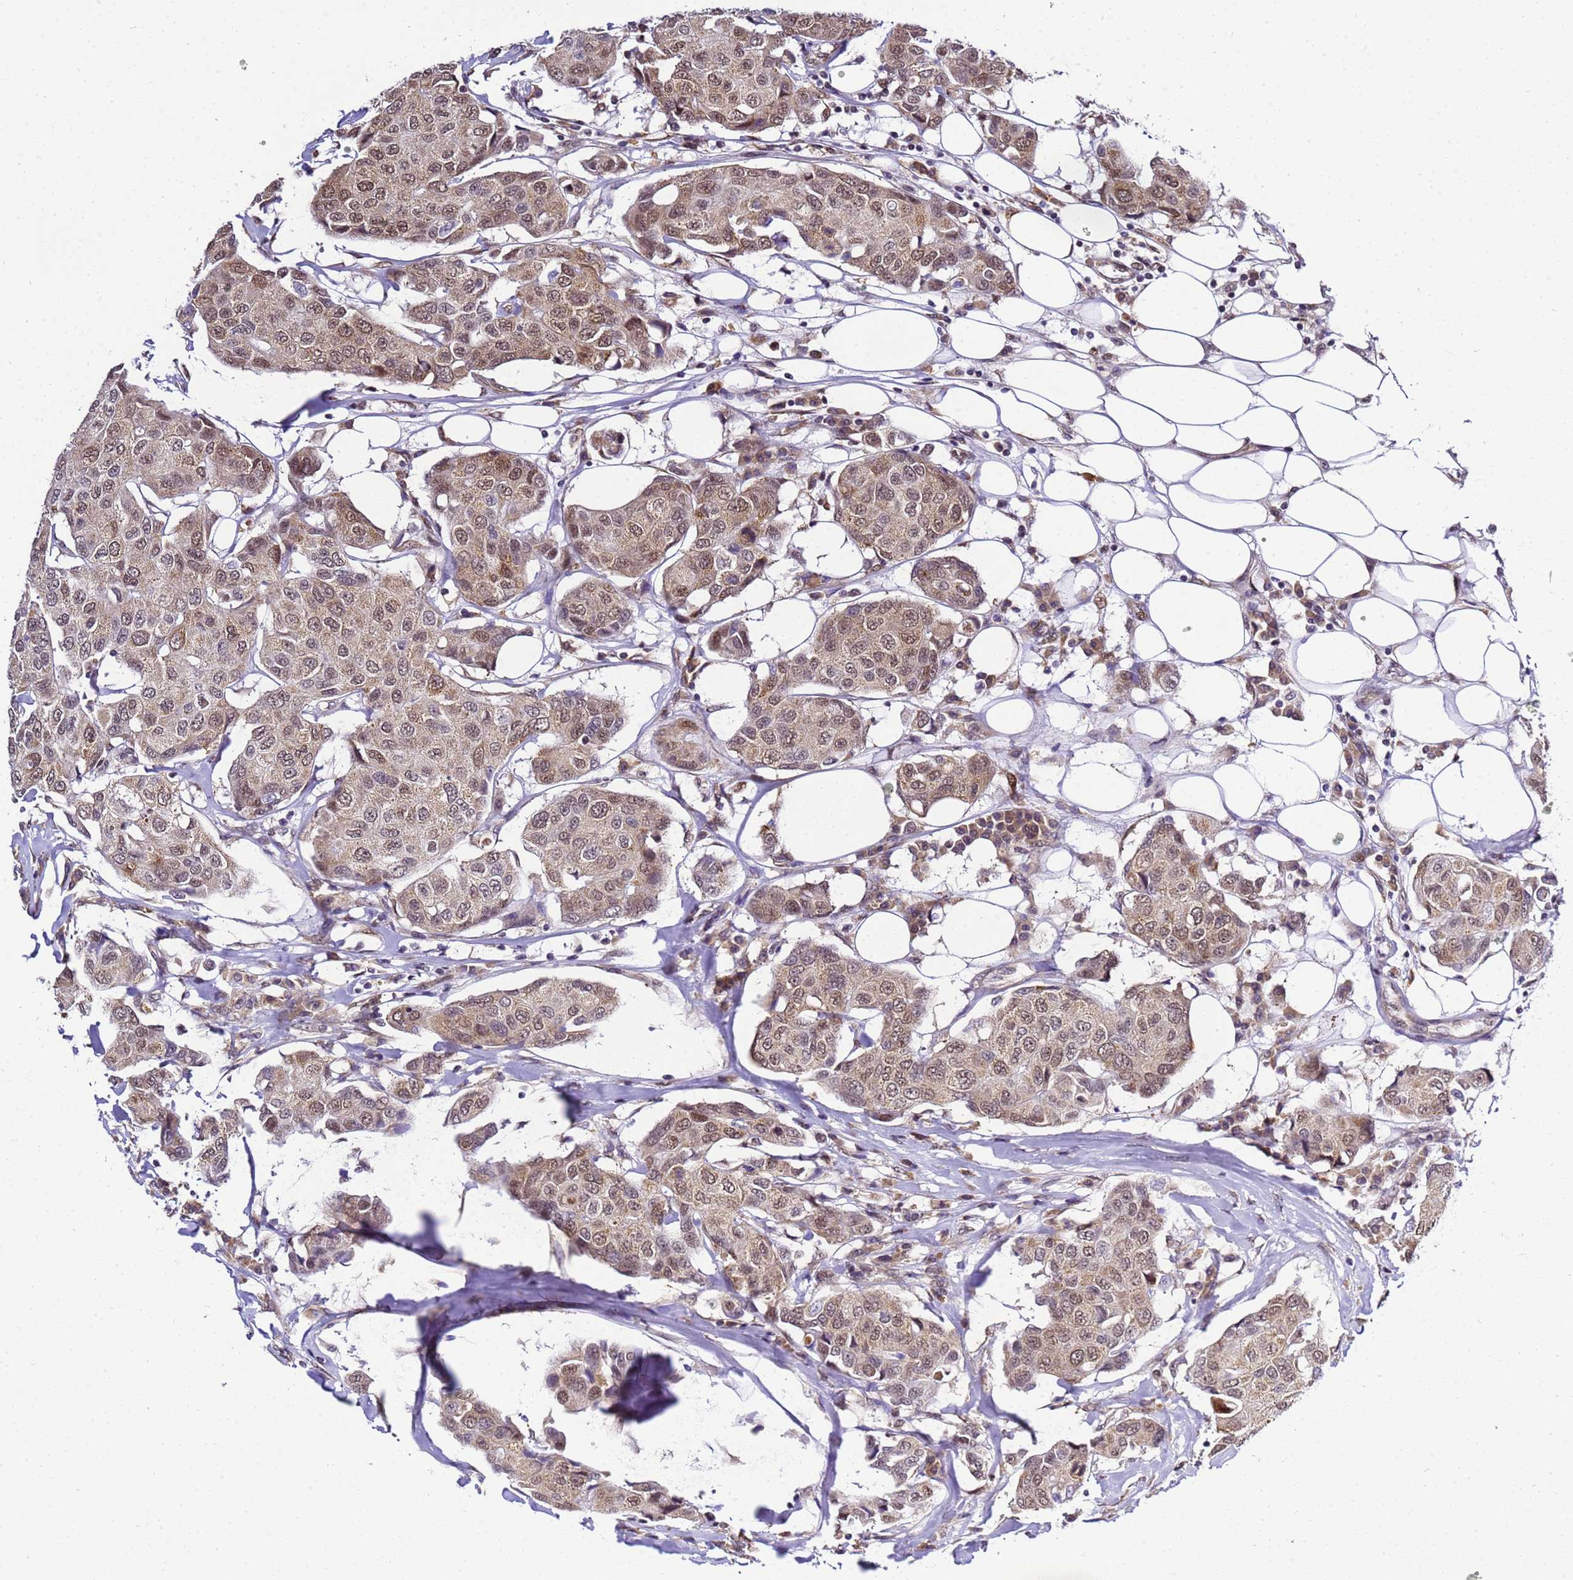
{"staining": {"intensity": "moderate", "quantity": ">75%", "location": "cytoplasmic/membranous,nuclear"}, "tissue": "breast cancer", "cell_type": "Tumor cells", "image_type": "cancer", "snomed": [{"axis": "morphology", "description": "Duct carcinoma"}, {"axis": "topography", "description": "Breast"}], "caption": "DAB (3,3'-diaminobenzidine) immunohistochemical staining of human breast cancer shows moderate cytoplasmic/membranous and nuclear protein positivity in about >75% of tumor cells. (DAB = brown stain, brightfield microscopy at high magnification).", "gene": "SMN1", "patient": {"sex": "female", "age": 80}}